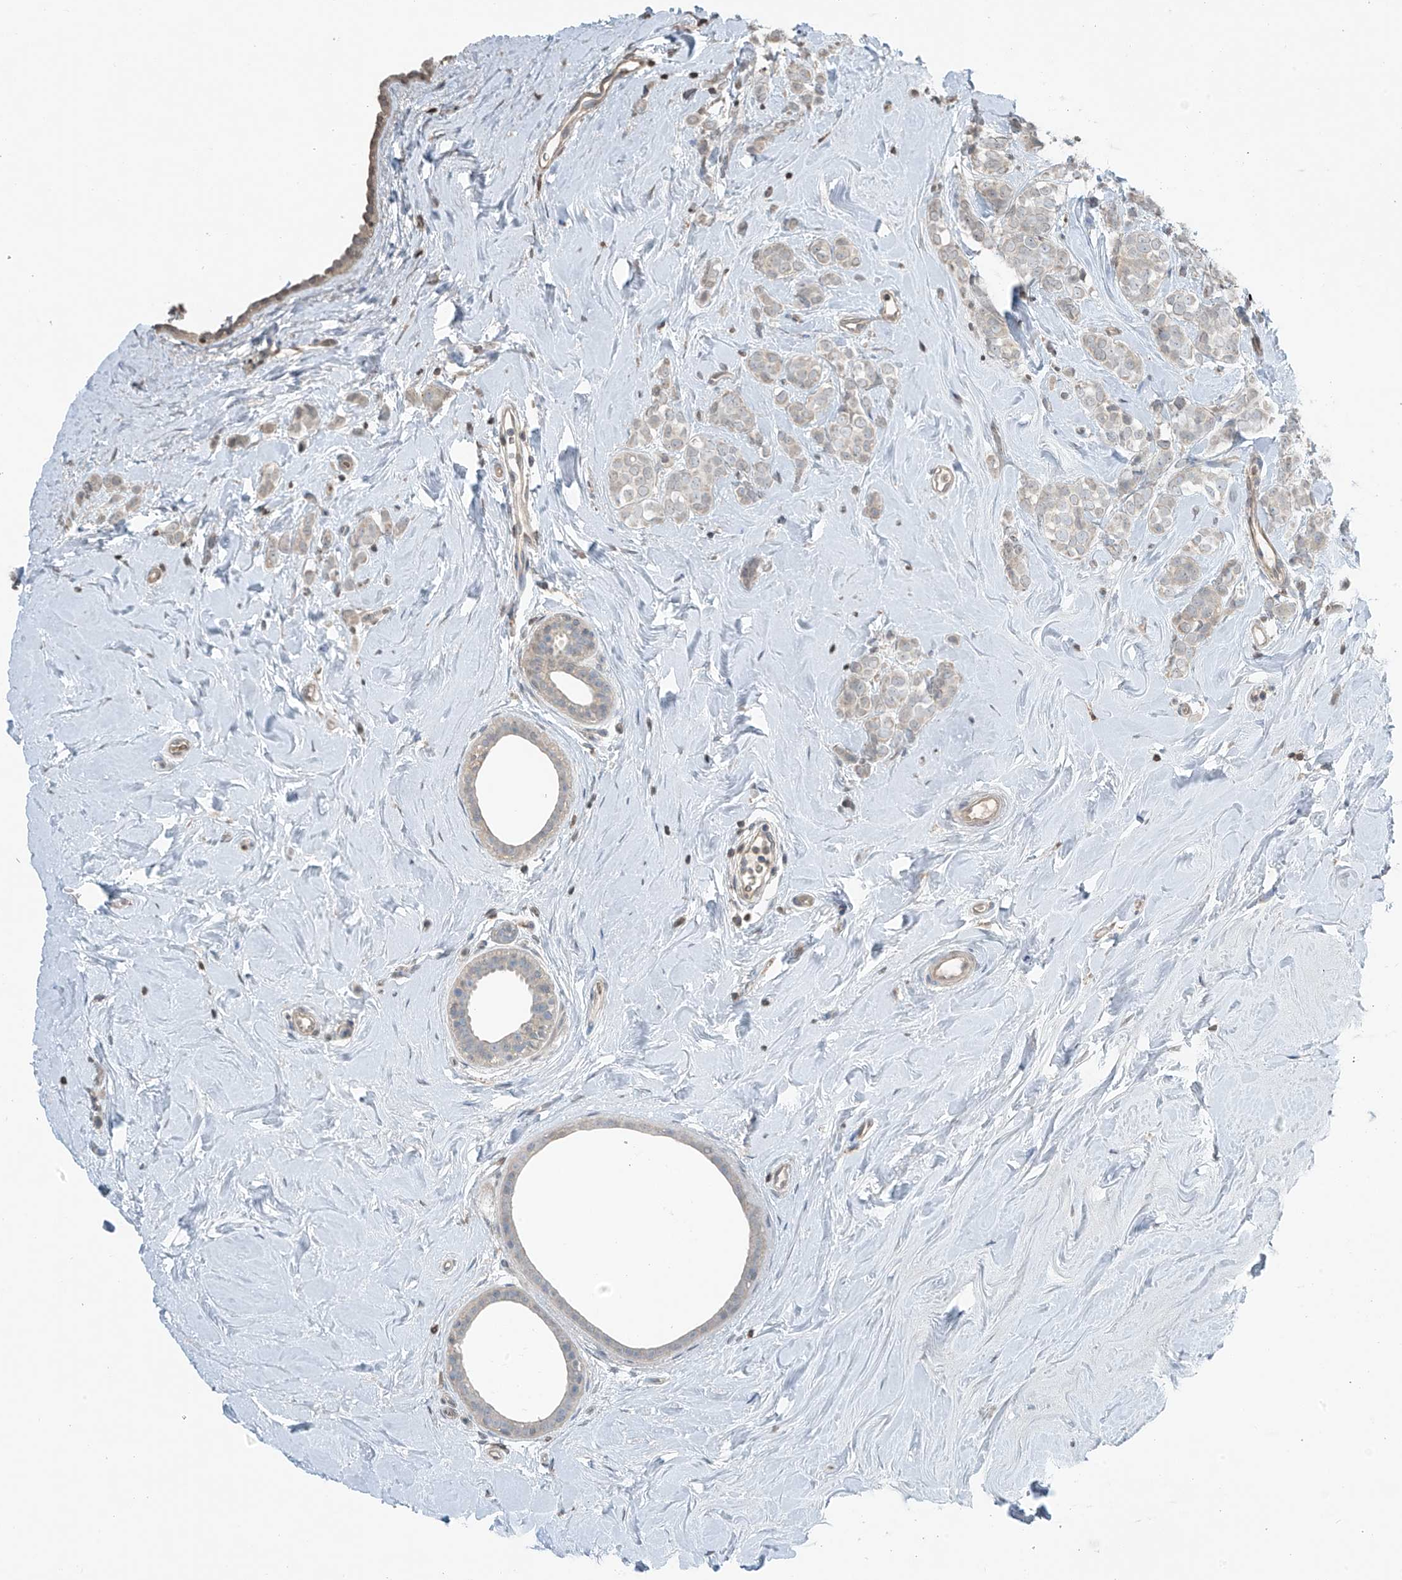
{"staining": {"intensity": "negative", "quantity": "none", "location": "none"}, "tissue": "breast cancer", "cell_type": "Tumor cells", "image_type": "cancer", "snomed": [{"axis": "morphology", "description": "Lobular carcinoma"}, {"axis": "topography", "description": "Breast"}], "caption": "Immunohistochemical staining of human breast lobular carcinoma displays no significant staining in tumor cells.", "gene": "HOXA11", "patient": {"sex": "female", "age": 47}}